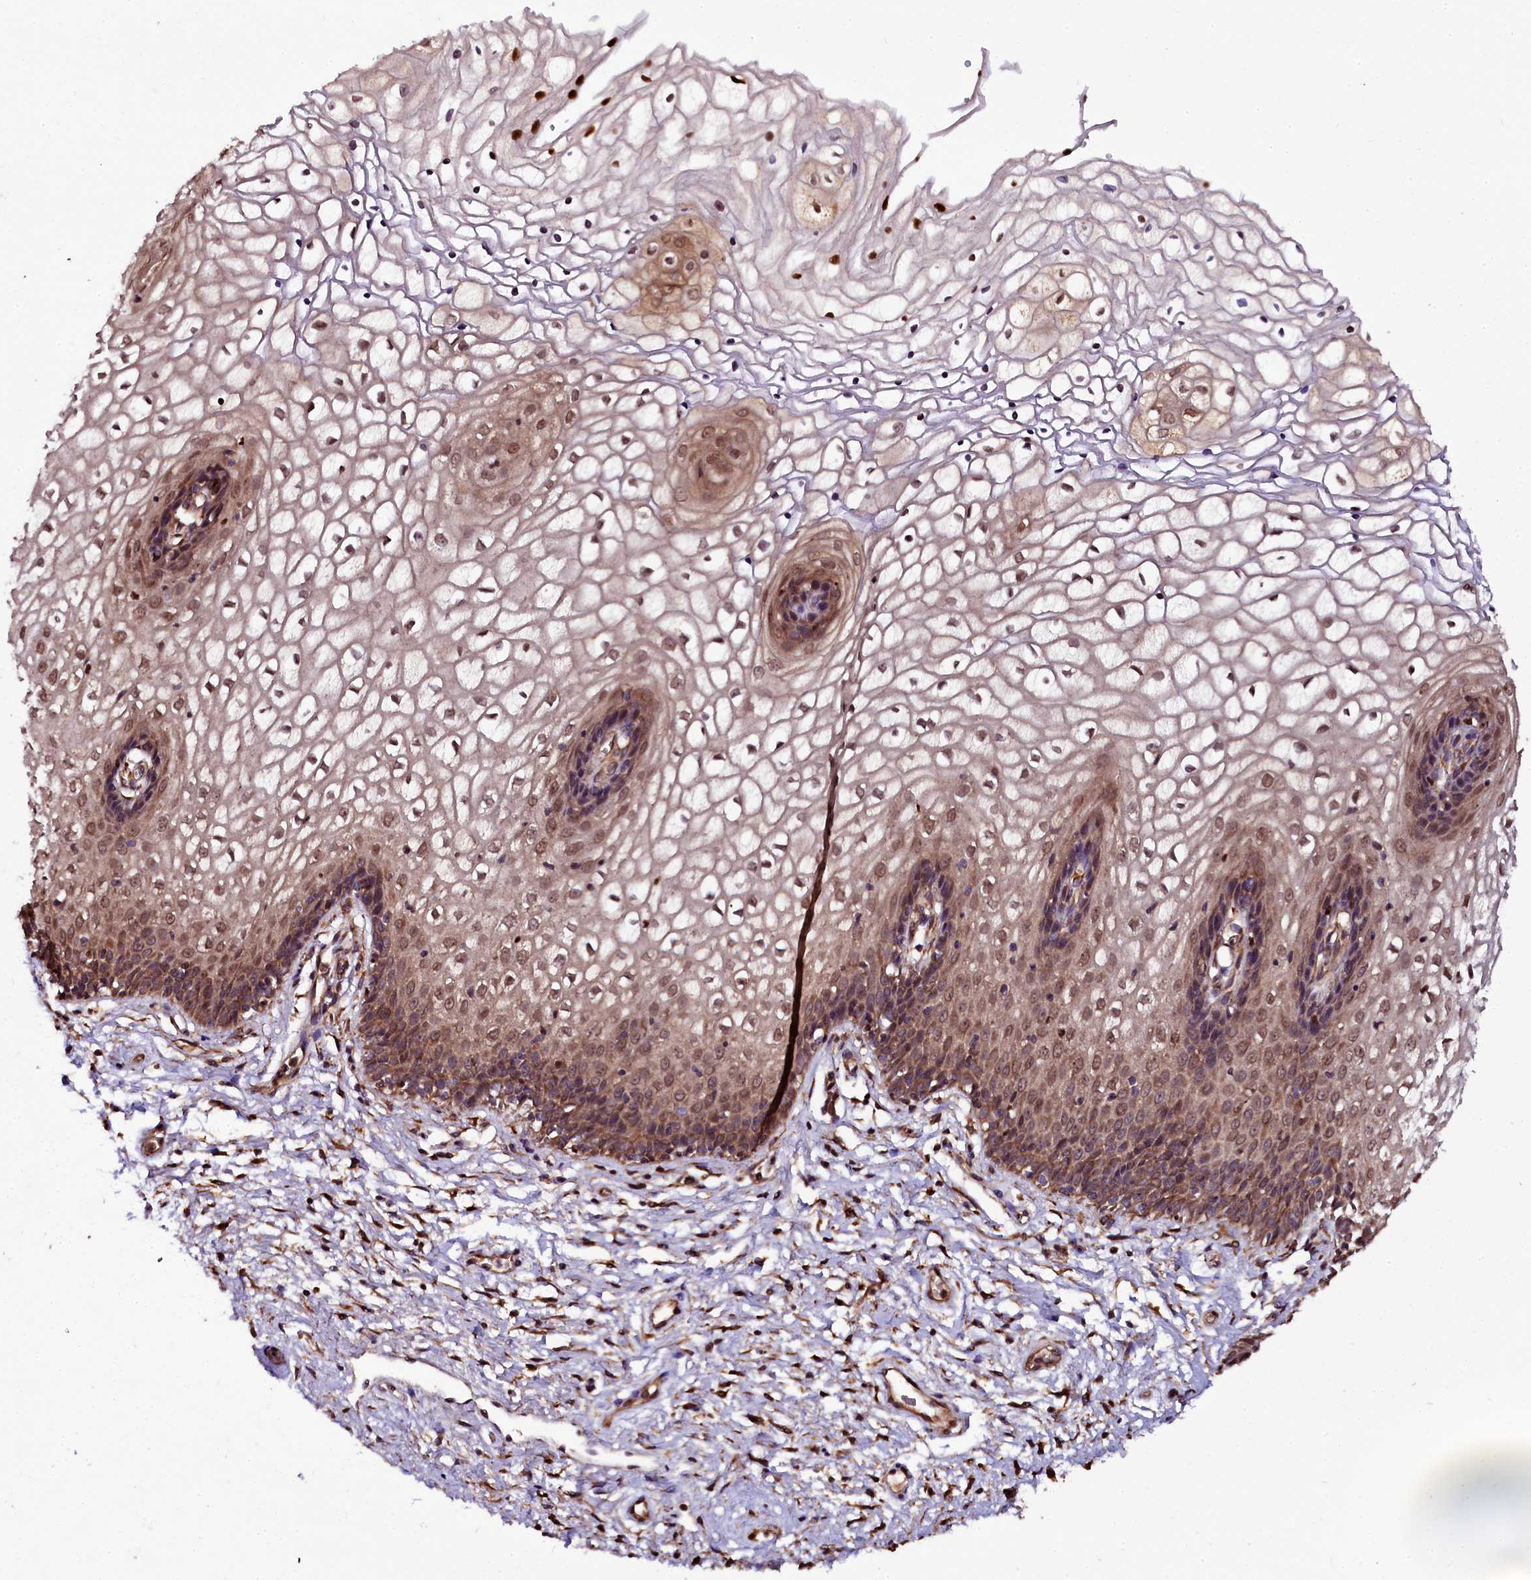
{"staining": {"intensity": "moderate", "quantity": ">75%", "location": "cytoplasmic/membranous,nuclear"}, "tissue": "vagina", "cell_type": "Squamous epithelial cells", "image_type": "normal", "snomed": [{"axis": "morphology", "description": "Normal tissue, NOS"}, {"axis": "topography", "description": "Vagina"}], "caption": "A high-resolution image shows immunohistochemistry (IHC) staining of normal vagina, which displays moderate cytoplasmic/membranous,nuclear positivity in about >75% of squamous epithelial cells.", "gene": "N4BP1", "patient": {"sex": "female", "age": 34}}